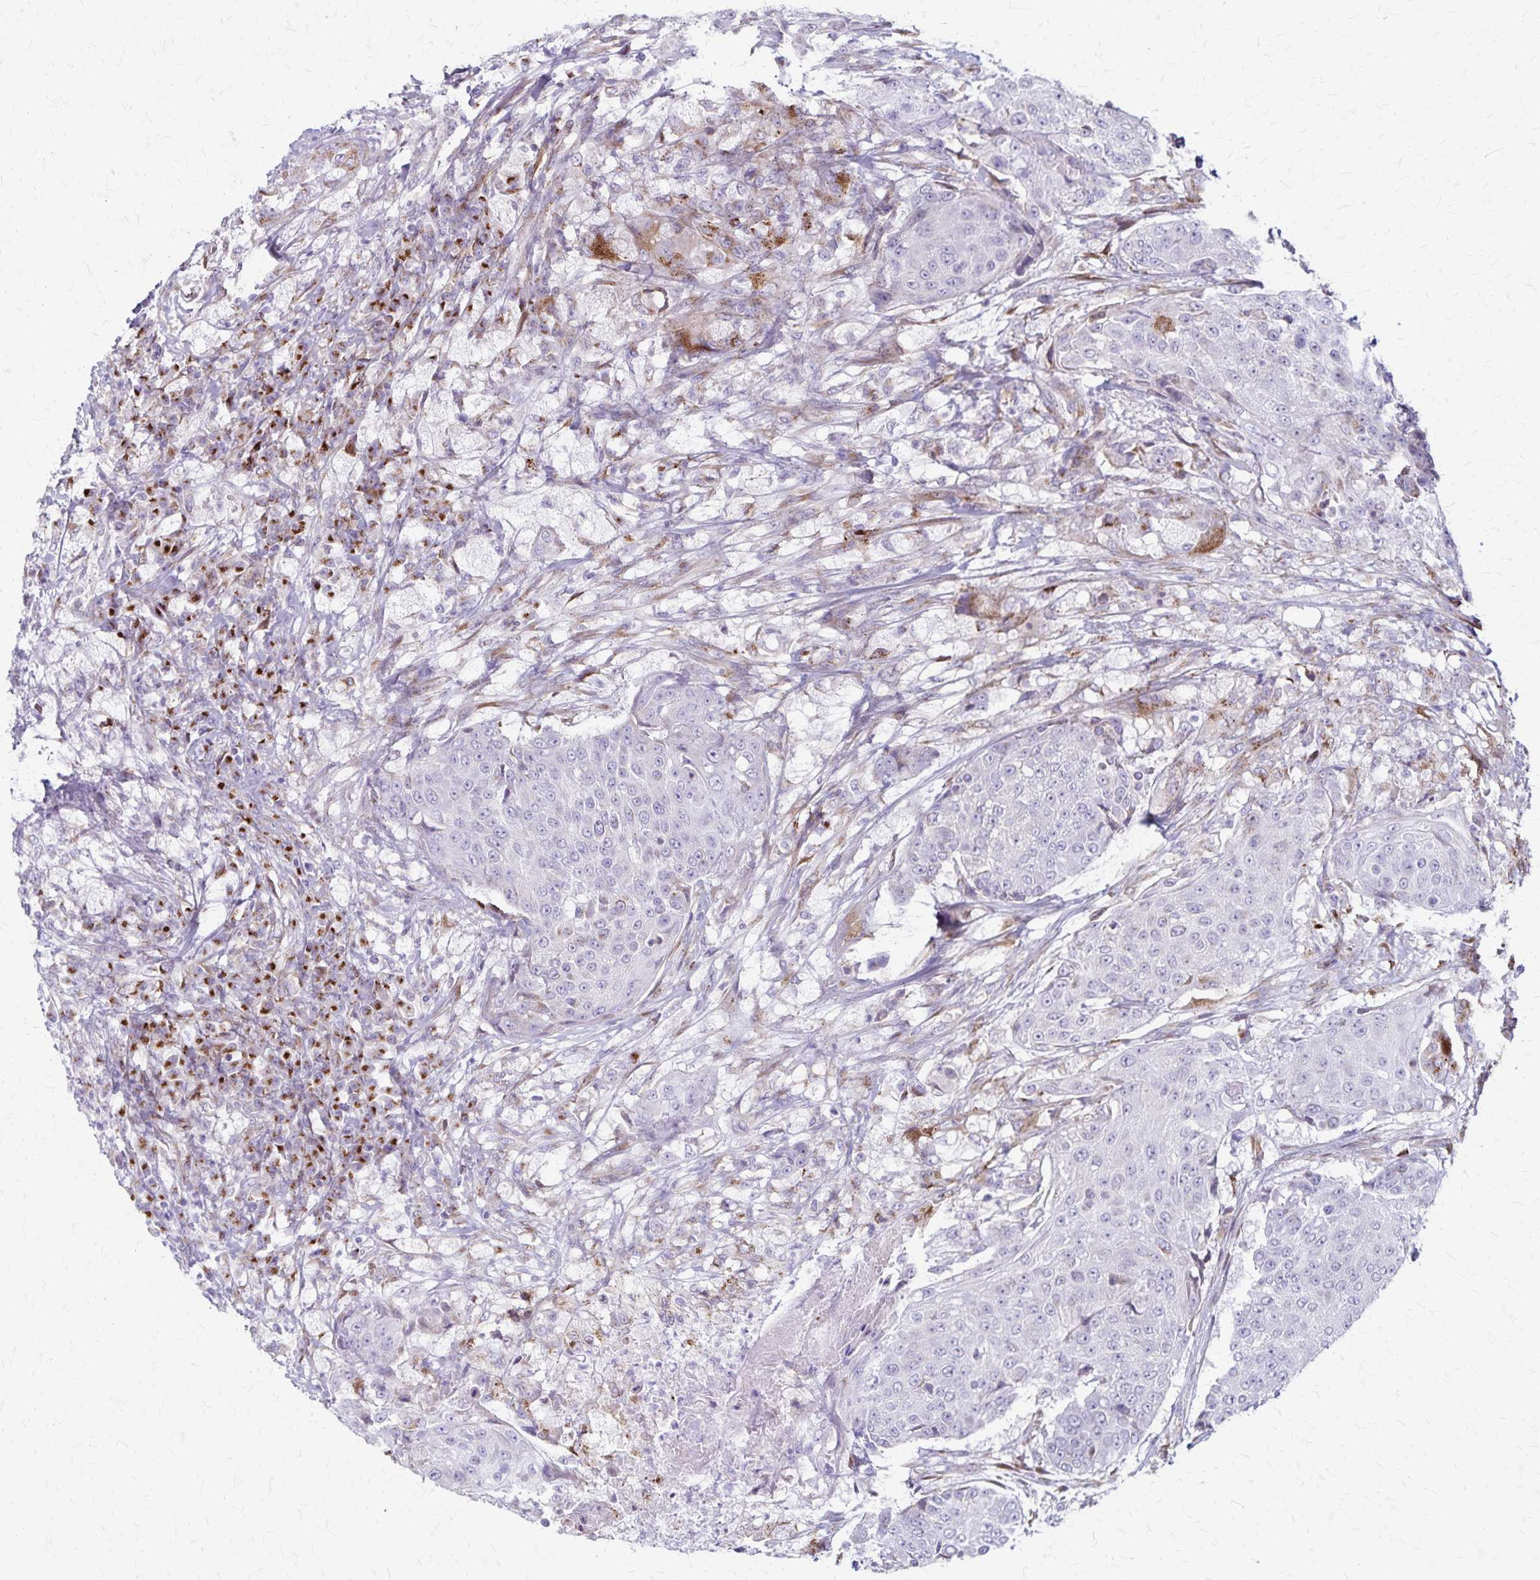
{"staining": {"intensity": "negative", "quantity": "none", "location": "none"}, "tissue": "urothelial cancer", "cell_type": "Tumor cells", "image_type": "cancer", "snomed": [{"axis": "morphology", "description": "Urothelial carcinoma, High grade"}, {"axis": "topography", "description": "Urinary bladder"}], "caption": "A high-resolution image shows immunohistochemistry staining of urothelial cancer, which displays no significant expression in tumor cells.", "gene": "MCFD2", "patient": {"sex": "female", "age": 63}}